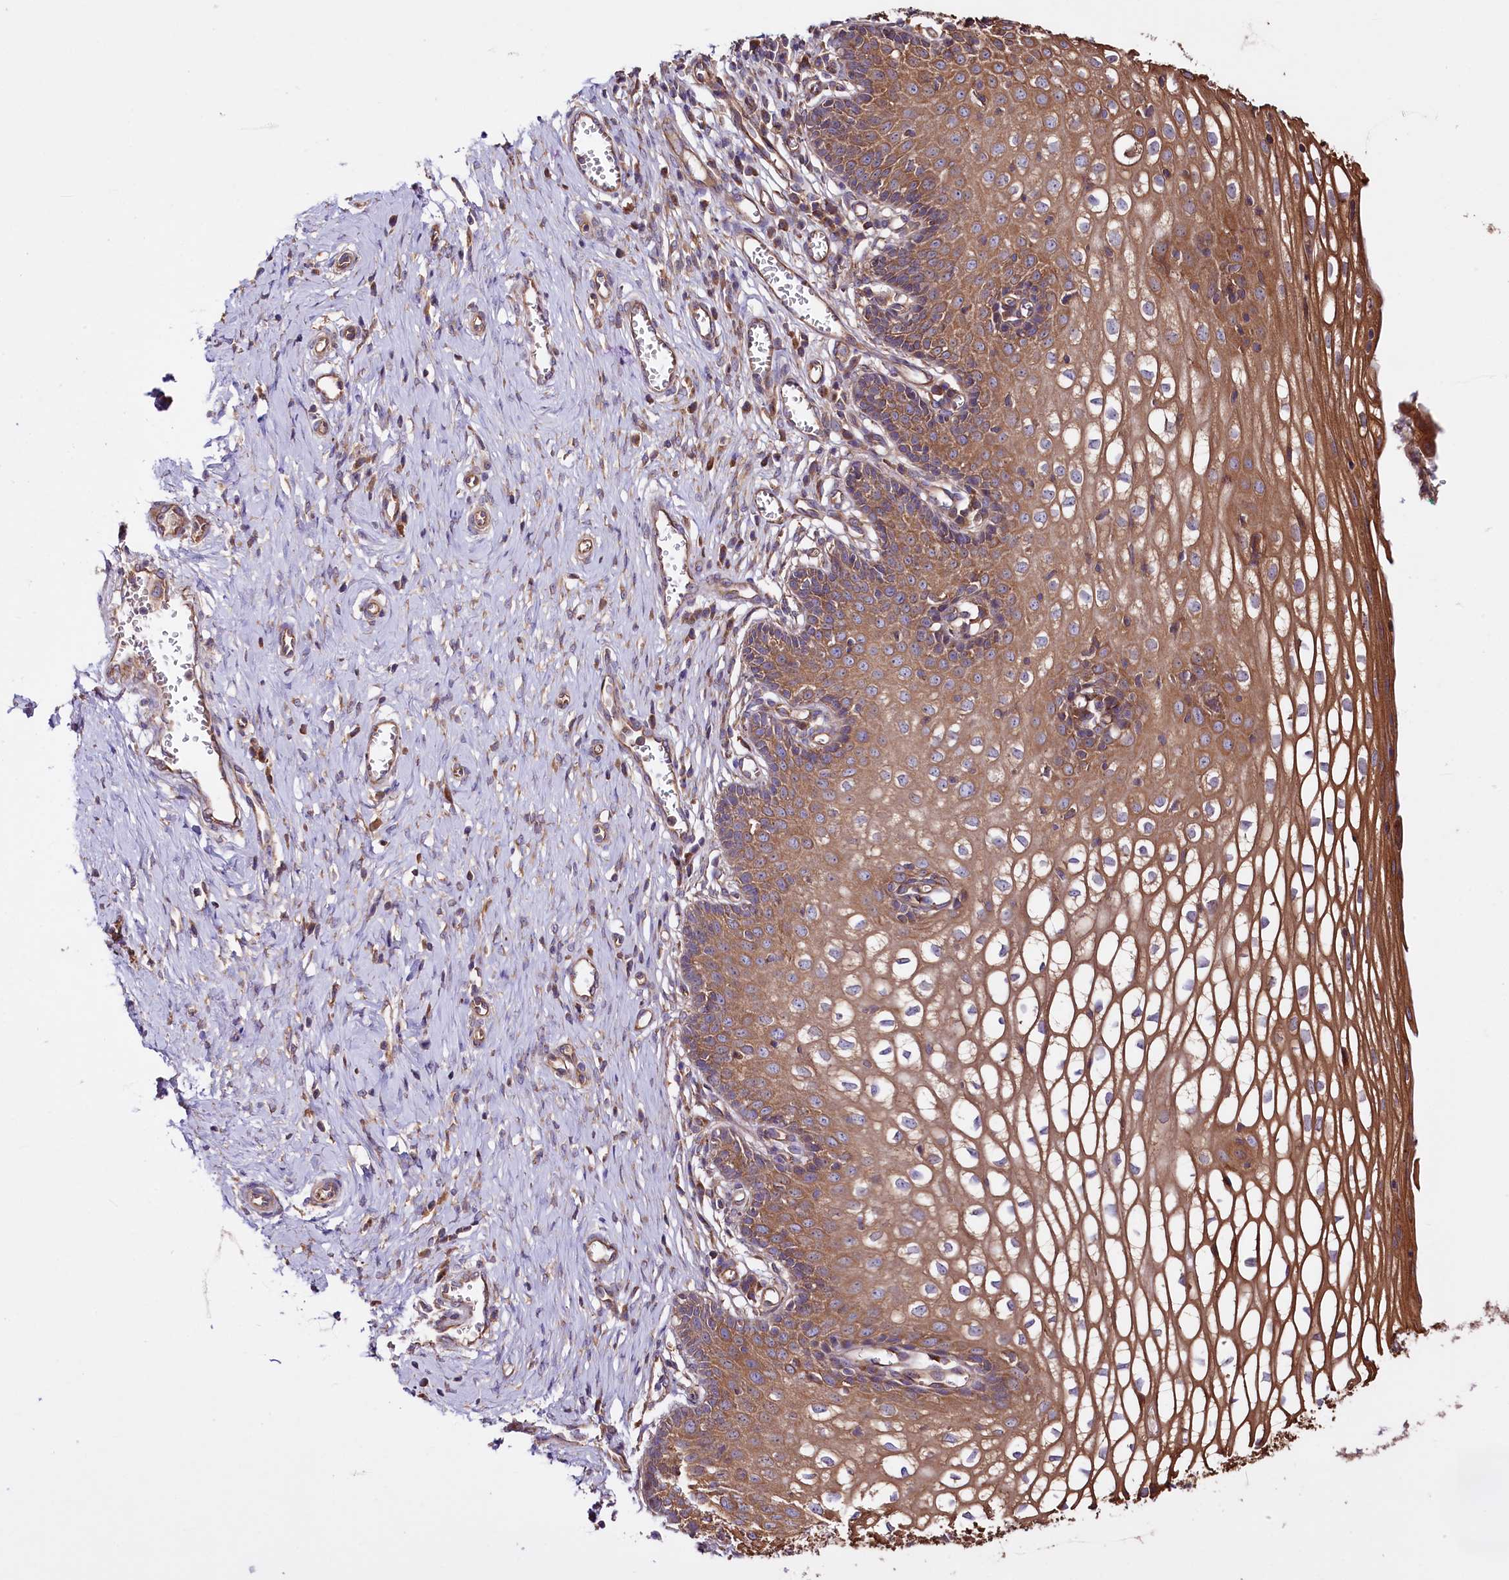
{"staining": {"intensity": "moderate", "quantity": "25%-75%", "location": "cytoplasmic/membranous"}, "tissue": "cervix", "cell_type": "Glandular cells", "image_type": "normal", "snomed": [{"axis": "morphology", "description": "Normal tissue, NOS"}, {"axis": "morphology", "description": "Adenocarcinoma, NOS"}, {"axis": "topography", "description": "Cervix"}], "caption": "The immunohistochemical stain highlights moderate cytoplasmic/membranous positivity in glandular cells of unremarkable cervix. (DAB (3,3'-diaminobenzidine) IHC, brown staining for protein, blue staining for nuclei).", "gene": "CEP295", "patient": {"sex": "female", "age": 29}}